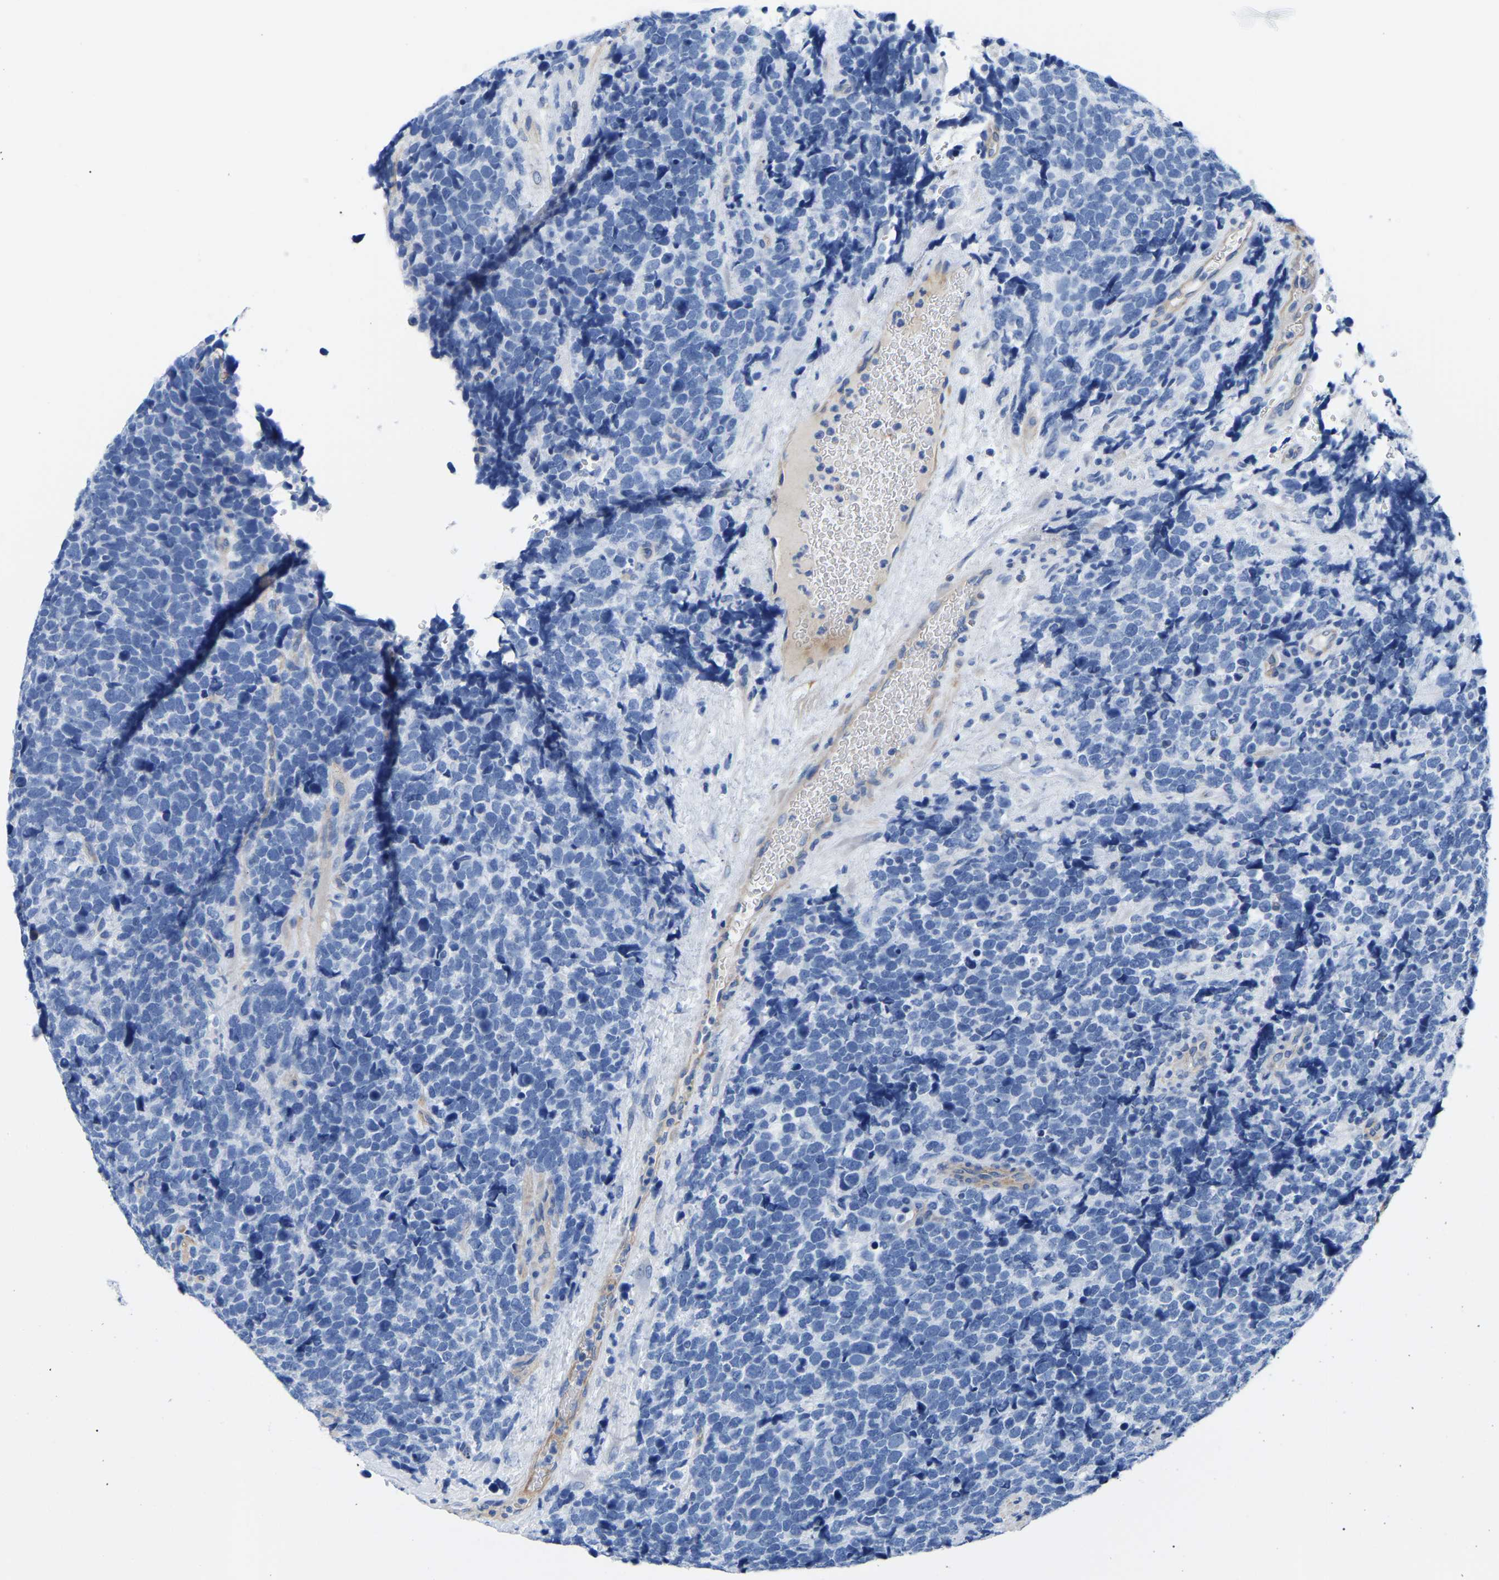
{"staining": {"intensity": "negative", "quantity": "none", "location": "none"}, "tissue": "urothelial cancer", "cell_type": "Tumor cells", "image_type": "cancer", "snomed": [{"axis": "morphology", "description": "Urothelial carcinoma, High grade"}, {"axis": "topography", "description": "Urinary bladder"}], "caption": "The immunohistochemistry histopathology image has no significant positivity in tumor cells of high-grade urothelial carcinoma tissue. (DAB (3,3'-diaminobenzidine) IHC, high magnification).", "gene": "UPK3A", "patient": {"sex": "female", "age": 82}}